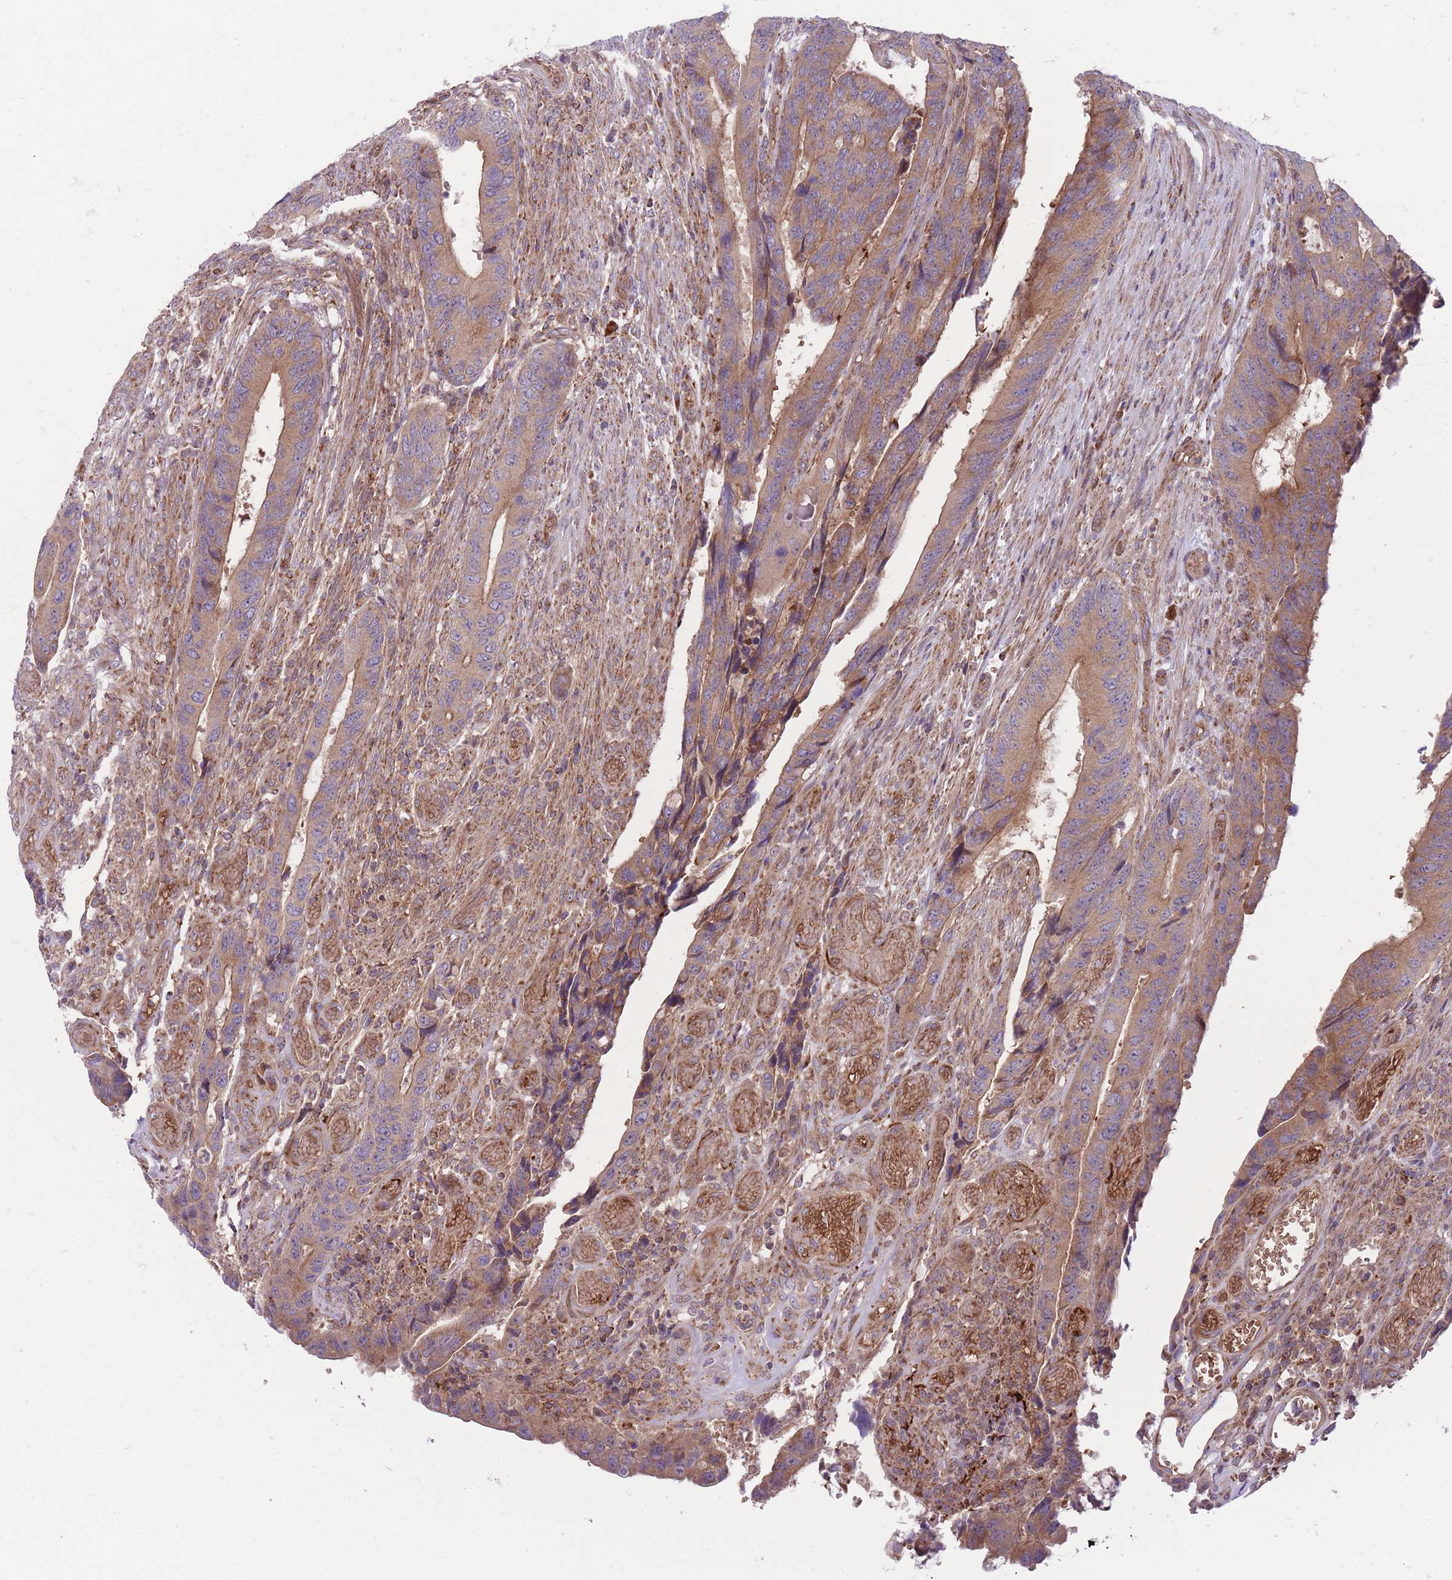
{"staining": {"intensity": "moderate", "quantity": ">75%", "location": "cytoplasmic/membranous"}, "tissue": "colorectal cancer", "cell_type": "Tumor cells", "image_type": "cancer", "snomed": [{"axis": "morphology", "description": "Adenocarcinoma, NOS"}, {"axis": "topography", "description": "Colon"}], "caption": "This histopathology image exhibits immunohistochemistry staining of colorectal cancer, with medium moderate cytoplasmic/membranous positivity in about >75% of tumor cells.", "gene": "ANKRD10", "patient": {"sex": "male", "age": 87}}